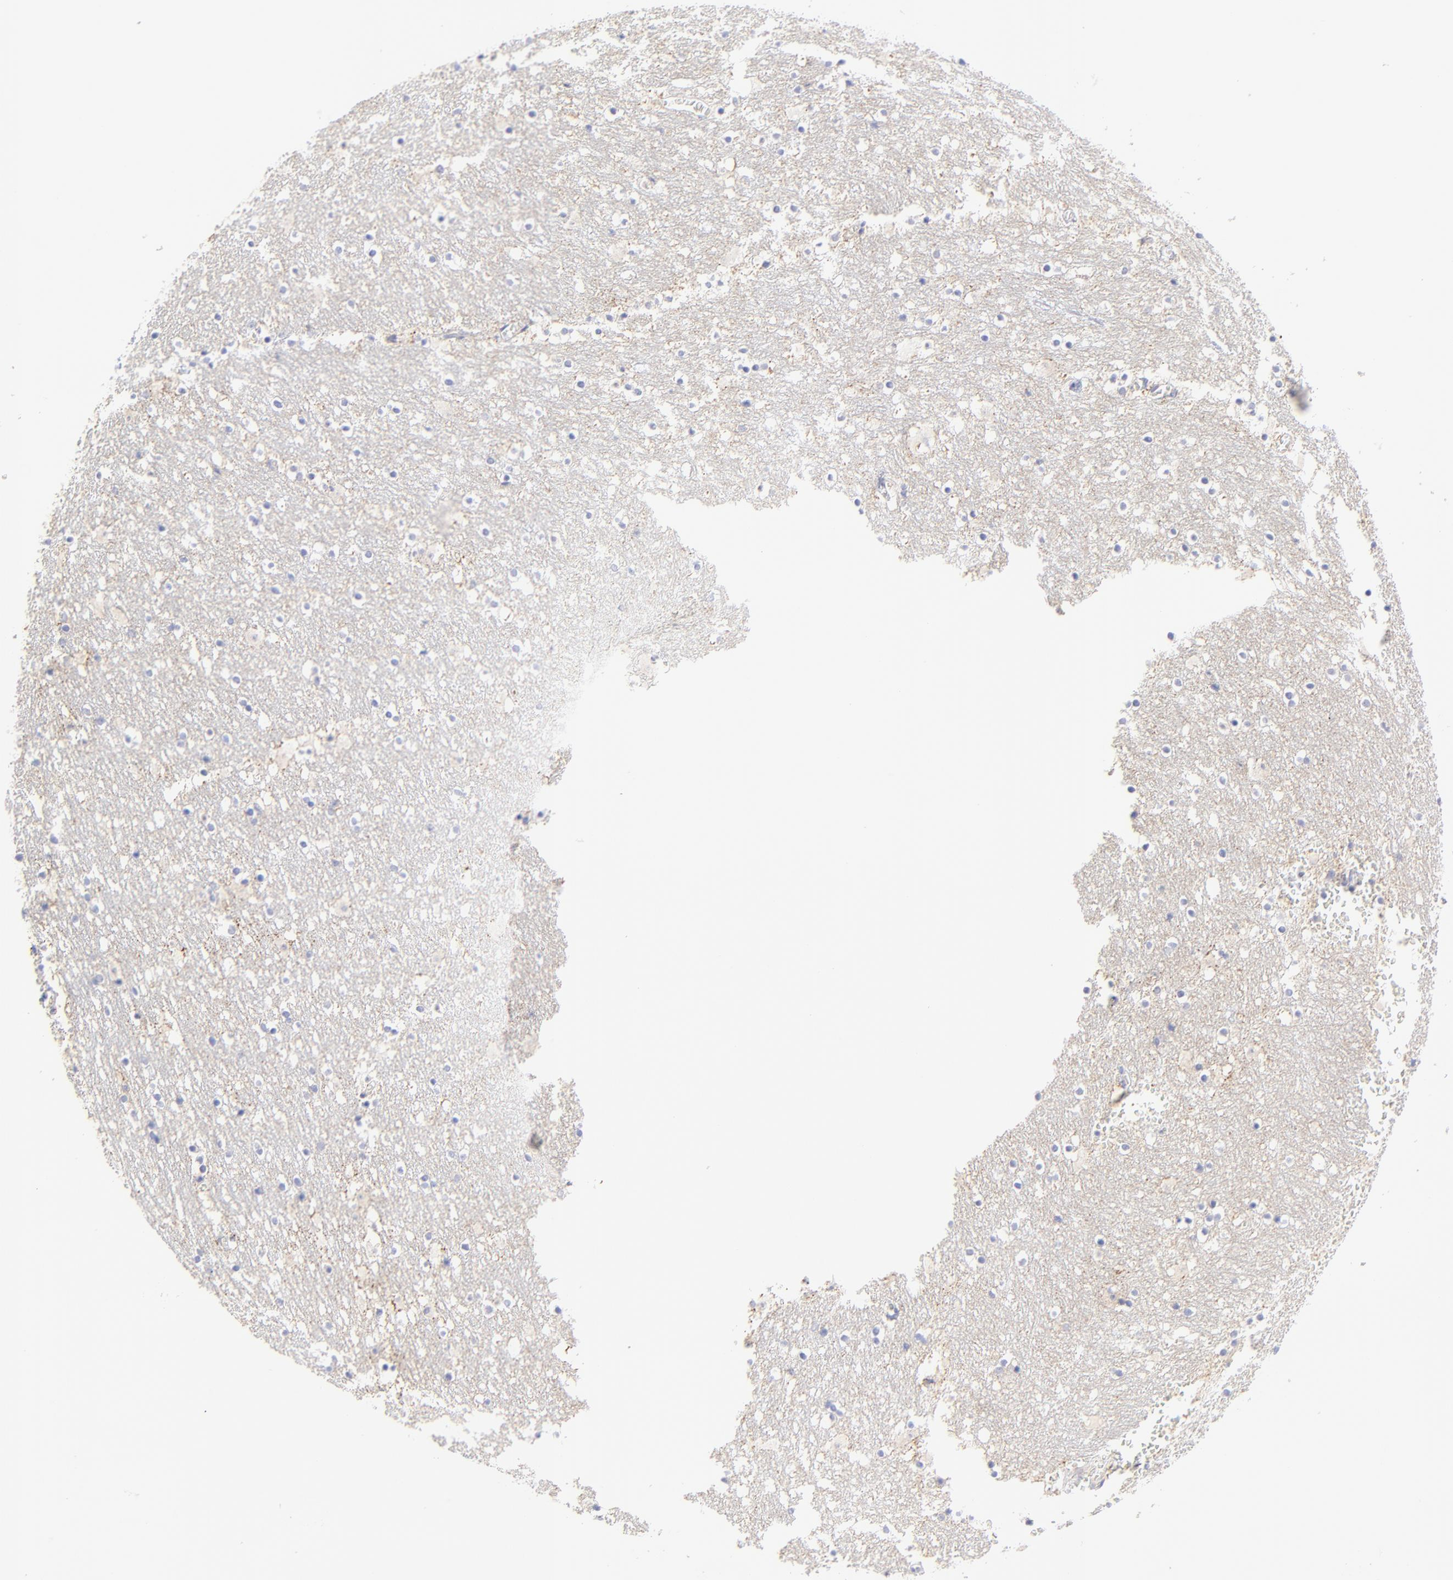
{"staining": {"intensity": "negative", "quantity": "none", "location": "none"}, "tissue": "caudate", "cell_type": "Glial cells", "image_type": "normal", "snomed": [{"axis": "morphology", "description": "Normal tissue, NOS"}, {"axis": "topography", "description": "Lateral ventricle wall"}], "caption": "The photomicrograph shows no staining of glial cells in unremarkable caudate. The staining is performed using DAB brown chromogen with nuclei counter-stained in using hematoxylin.", "gene": "LHFPL1", "patient": {"sex": "male", "age": 45}}